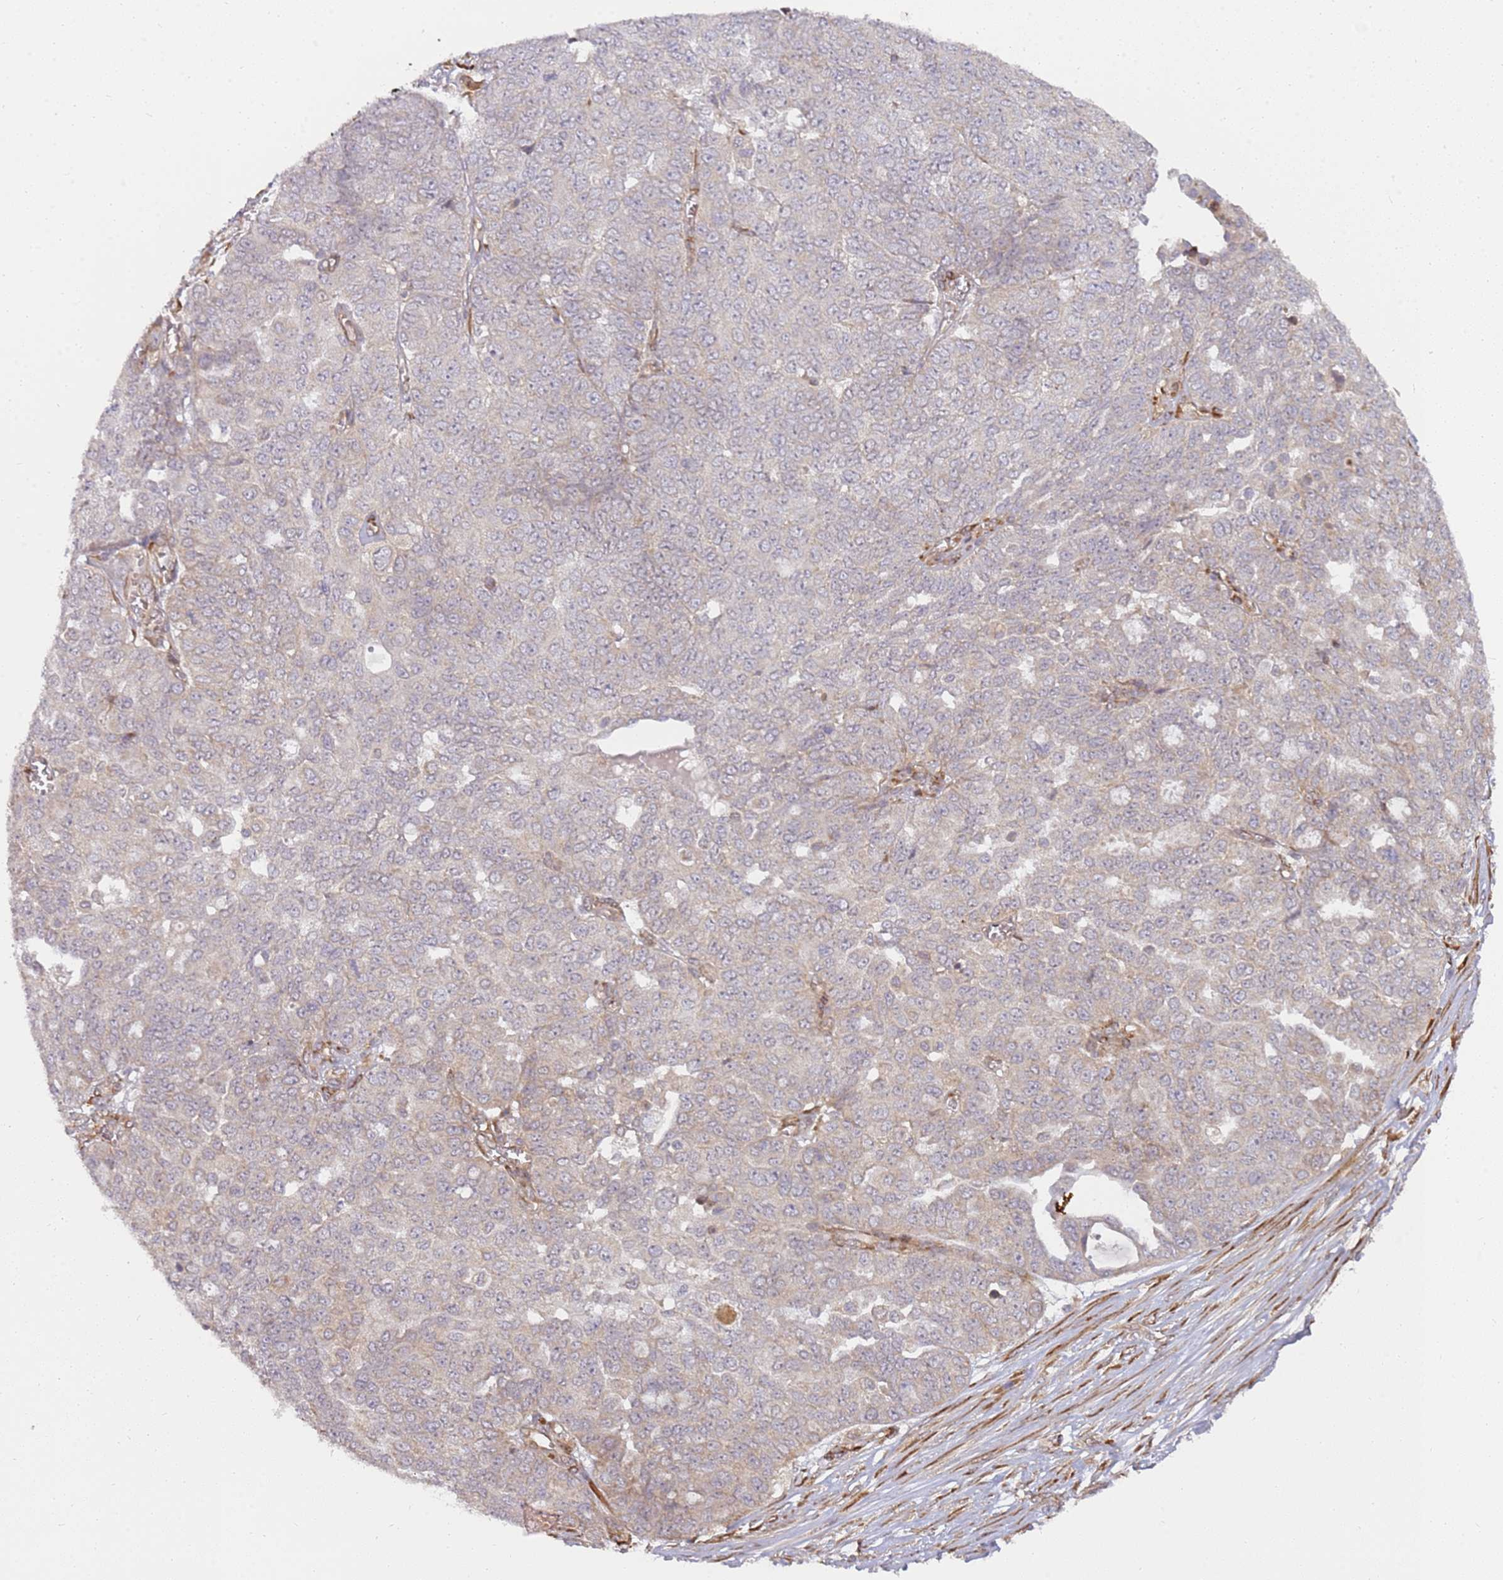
{"staining": {"intensity": "weak", "quantity": "<25%", "location": "cytoplasmic/membranous"}, "tissue": "ovarian cancer", "cell_type": "Tumor cells", "image_type": "cancer", "snomed": [{"axis": "morphology", "description": "Cystadenocarcinoma, serous, NOS"}, {"axis": "topography", "description": "Soft tissue"}, {"axis": "topography", "description": "Ovary"}], "caption": "Immunohistochemistry (IHC) image of neoplastic tissue: ovarian serous cystadenocarcinoma stained with DAB (3,3'-diaminobenzidine) exhibits no significant protein staining in tumor cells.", "gene": "GRAP", "patient": {"sex": "female", "age": 57}}